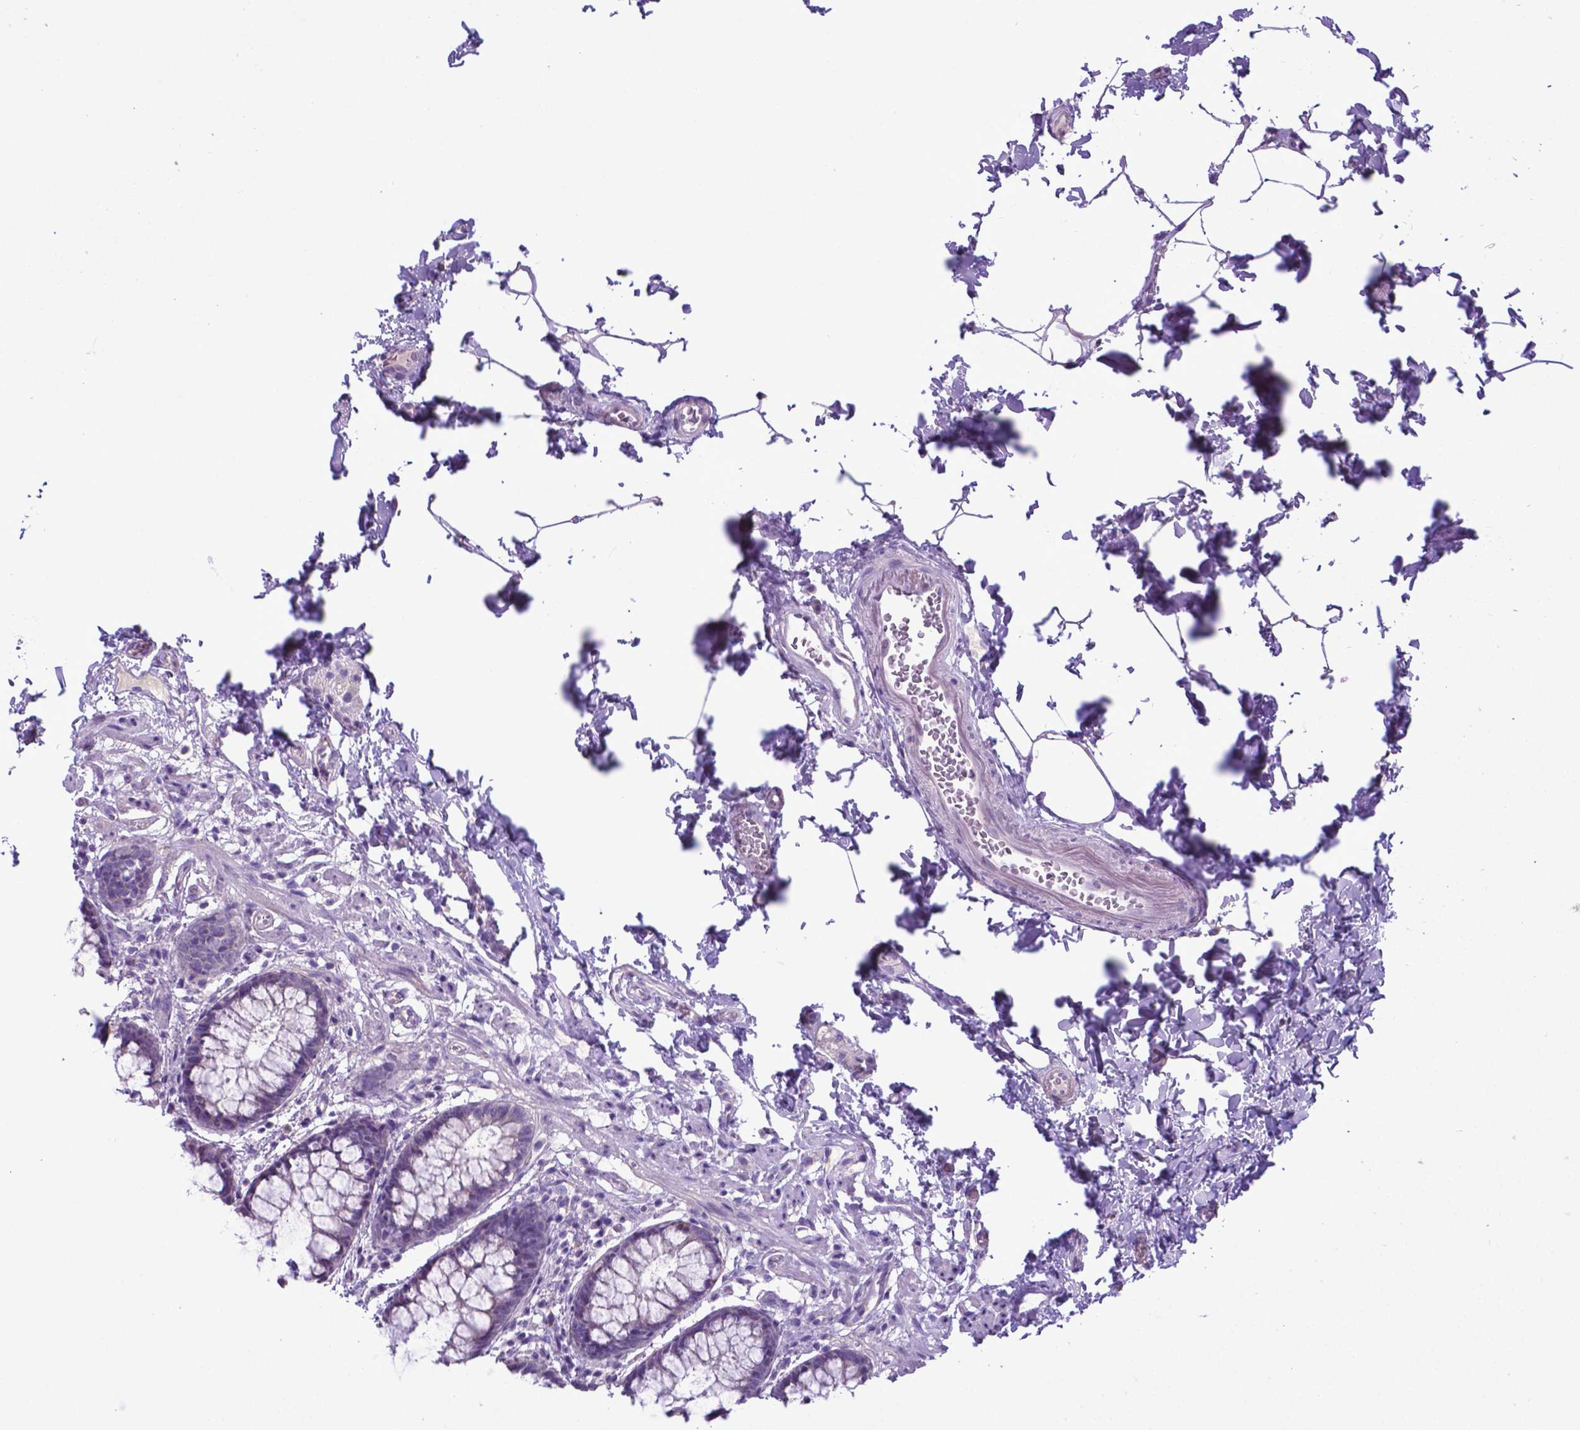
{"staining": {"intensity": "negative", "quantity": "none", "location": "none"}, "tissue": "rectum", "cell_type": "Glandular cells", "image_type": "normal", "snomed": [{"axis": "morphology", "description": "Normal tissue, NOS"}, {"axis": "topography", "description": "Rectum"}], "caption": "IHC of unremarkable human rectum demonstrates no positivity in glandular cells. The staining is performed using DAB brown chromogen with nuclei counter-stained in using hematoxylin.", "gene": "ADRA2B", "patient": {"sex": "female", "age": 62}}